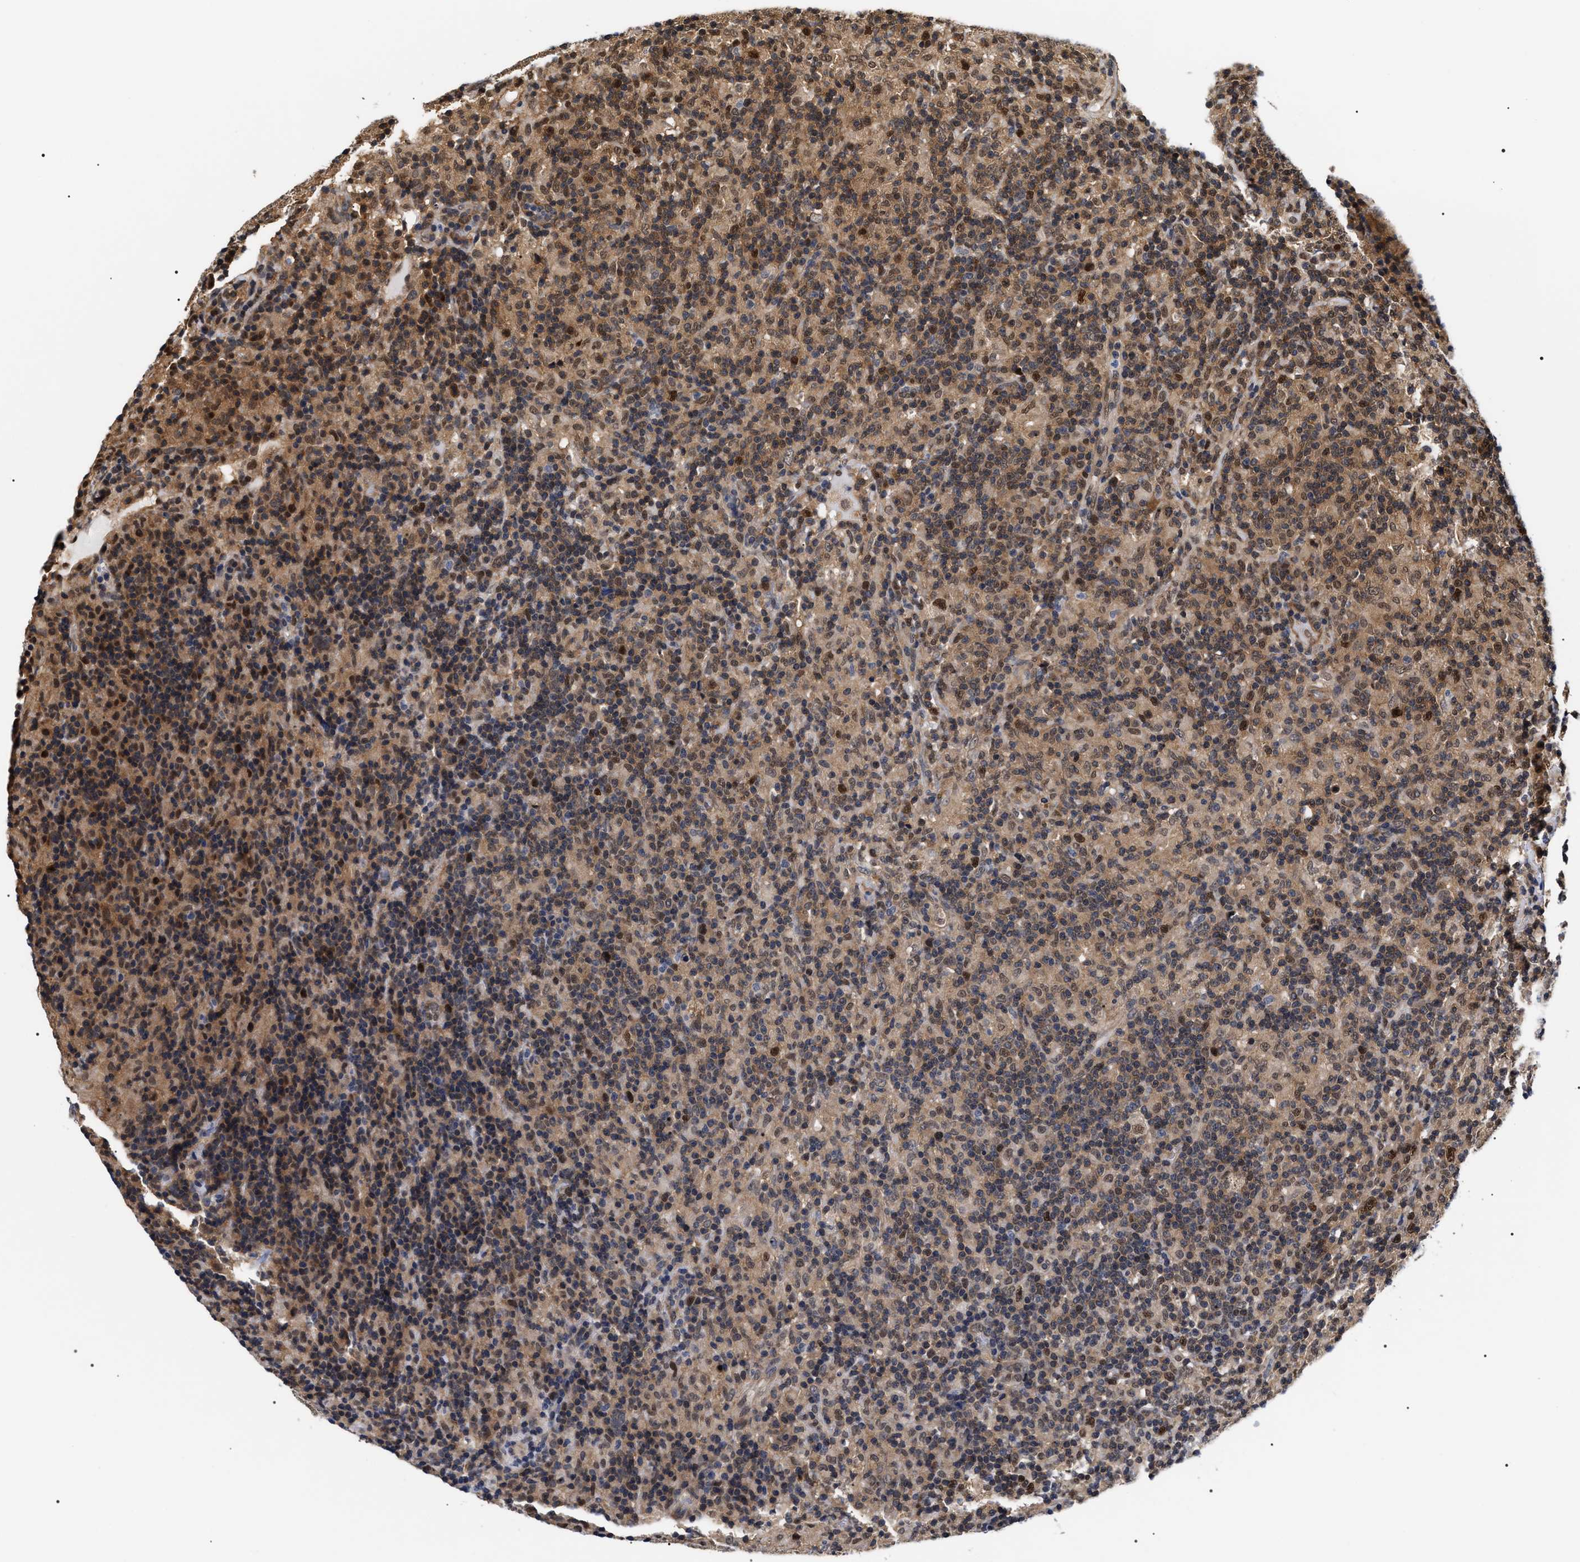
{"staining": {"intensity": "strong", "quantity": ">75%", "location": "nuclear"}, "tissue": "lymphoma", "cell_type": "Tumor cells", "image_type": "cancer", "snomed": [{"axis": "morphology", "description": "Hodgkin's disease, NOS"}, {"axis": "topography", "description": "Lymph node"}], "caption": "Protein analysis of lymphoma tissue exhibits strong nuclear positivity in about >75% of tumor cells.", "gene": "BAG6", "patient": {"sex": "male", "age": 70}}